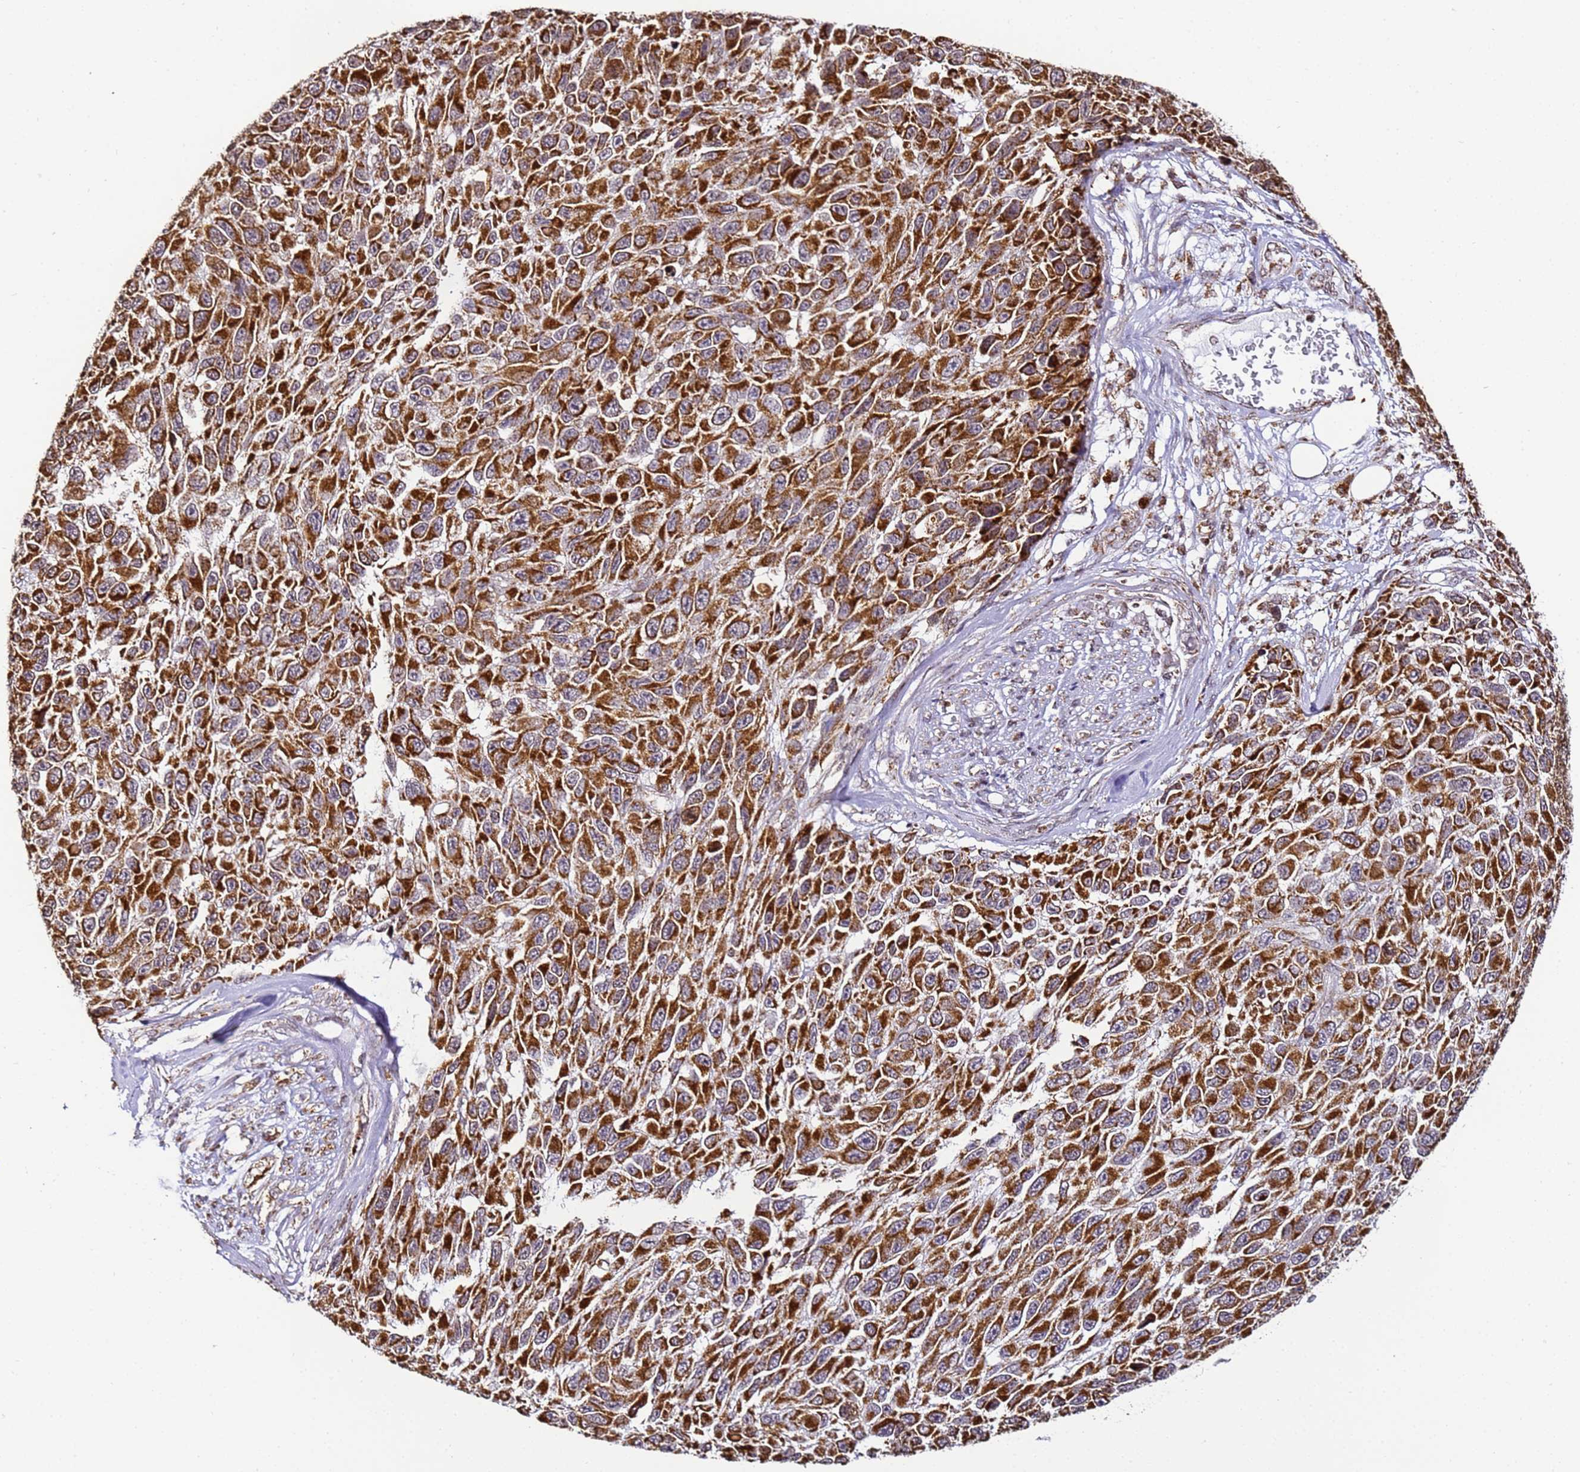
{"staining": {"intensity": "strong", "quantity": ">75%", "location": "cytoplasmic/membranous"}, "tissue": "melanoma", "cell_type": "Tumor cells", "image_type": "cancer", "snomed": [{"axis": "morphology", "description": "Normal tissue, NOS"}, {"axis": "morphology", "description": "Malignant melanoma, NOS"}, {"axis": "topography", "description": "Skin"}], "caption": "Immunohistochemical staining of malignant melanoma exhibits high levels of strong cytoplasmic/membranous protein staining in approximately >75% of tumor cells.", "gene": "HSPE1", "patient": {"sex": "female", "age": 96}}